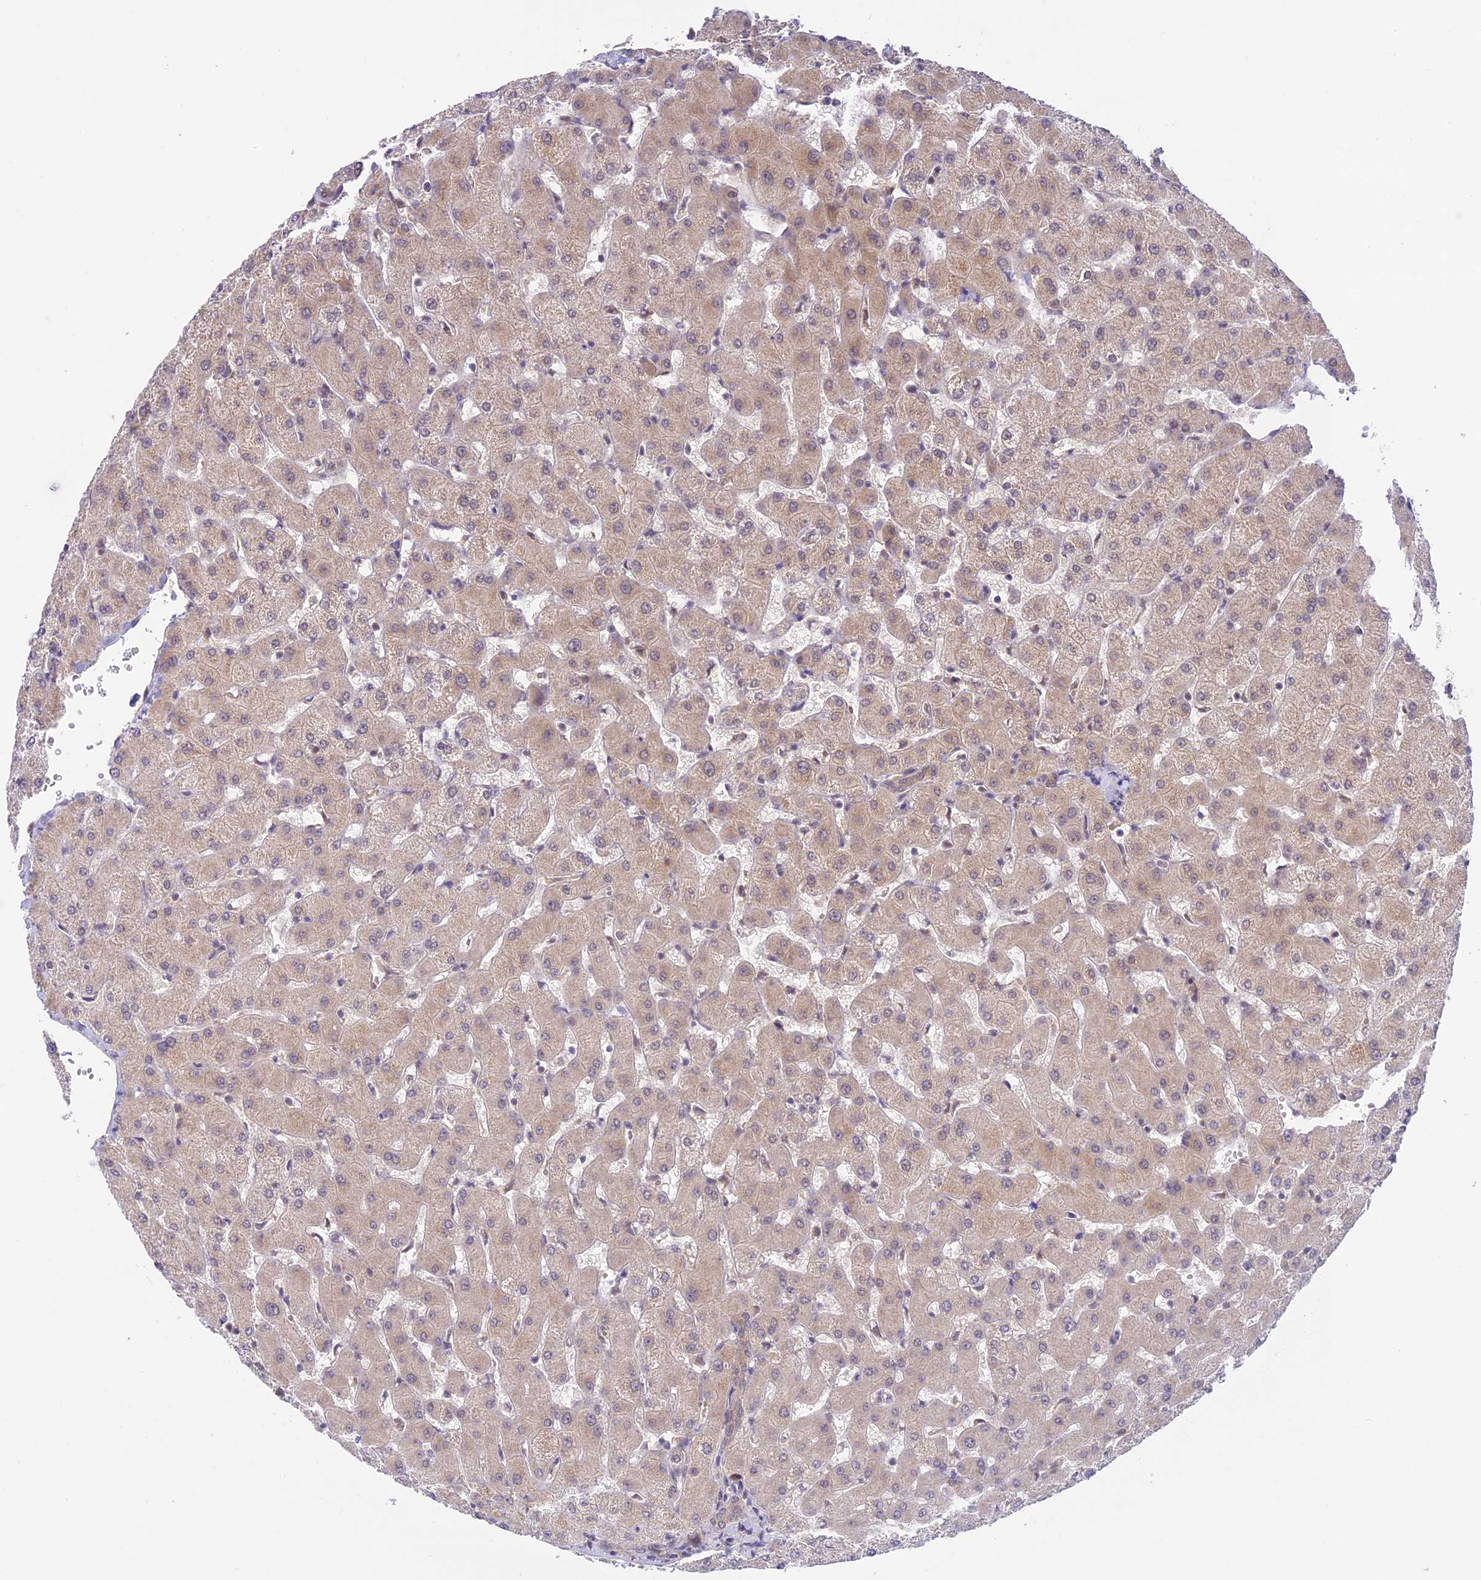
{"staining": {"intensity": "negative", "quantity": "none", "location": "none"}, "tissue": "liver", "cell_type": "Cholangiocytes", "image_type": "normal", "snomed": [{"axis": "morphology", "description": "Normal tissue, NOS"}, {"axis": "topography", "description": "Liver"}], "caption": "Liver was stained to show a protein in brown. There is no significant positivity in cholangiocytes.", "gene": "SKIC8", "patient": {"sex": "female", "age": 63}}